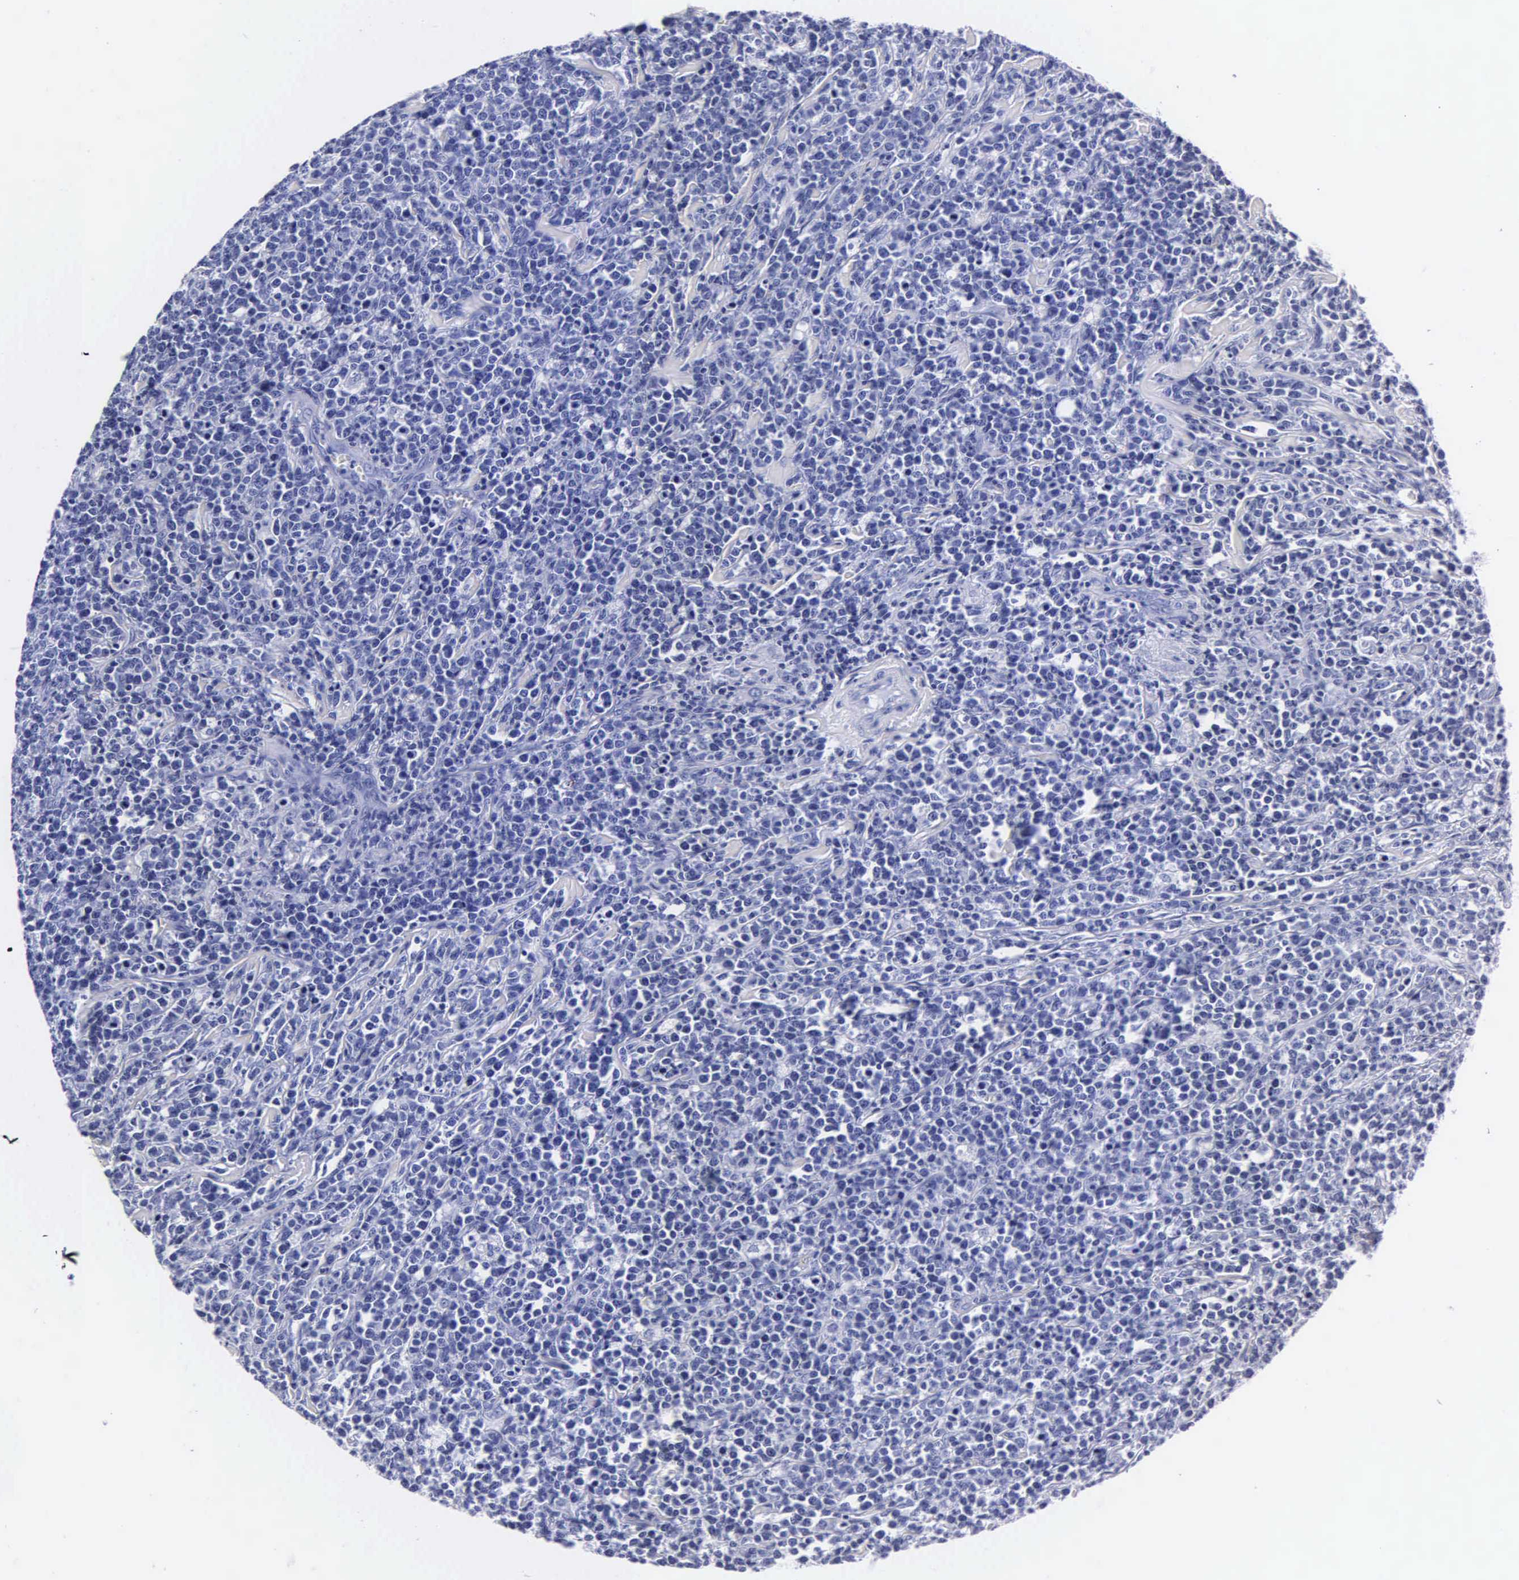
{"staining": {"intensity": "negative", "quantity": "none", "location": "none"}, "tissue": "lymphoma", "cell_type": "Tumor cells", "image_type": "cancer", "snomed": [{"axis": "morphology", "description": "Malignant lymphoma, non-Hodgkin's type, High grade"}, {"axis": "topography", "description": "Small intestine"}, {"axis": "topography", "description": "Colon"}], "caption": "IHC of human lymphoma reveals no staining in tumor cells.", "gene": "MB", "patient": {"sex": "male", "age": 8}}